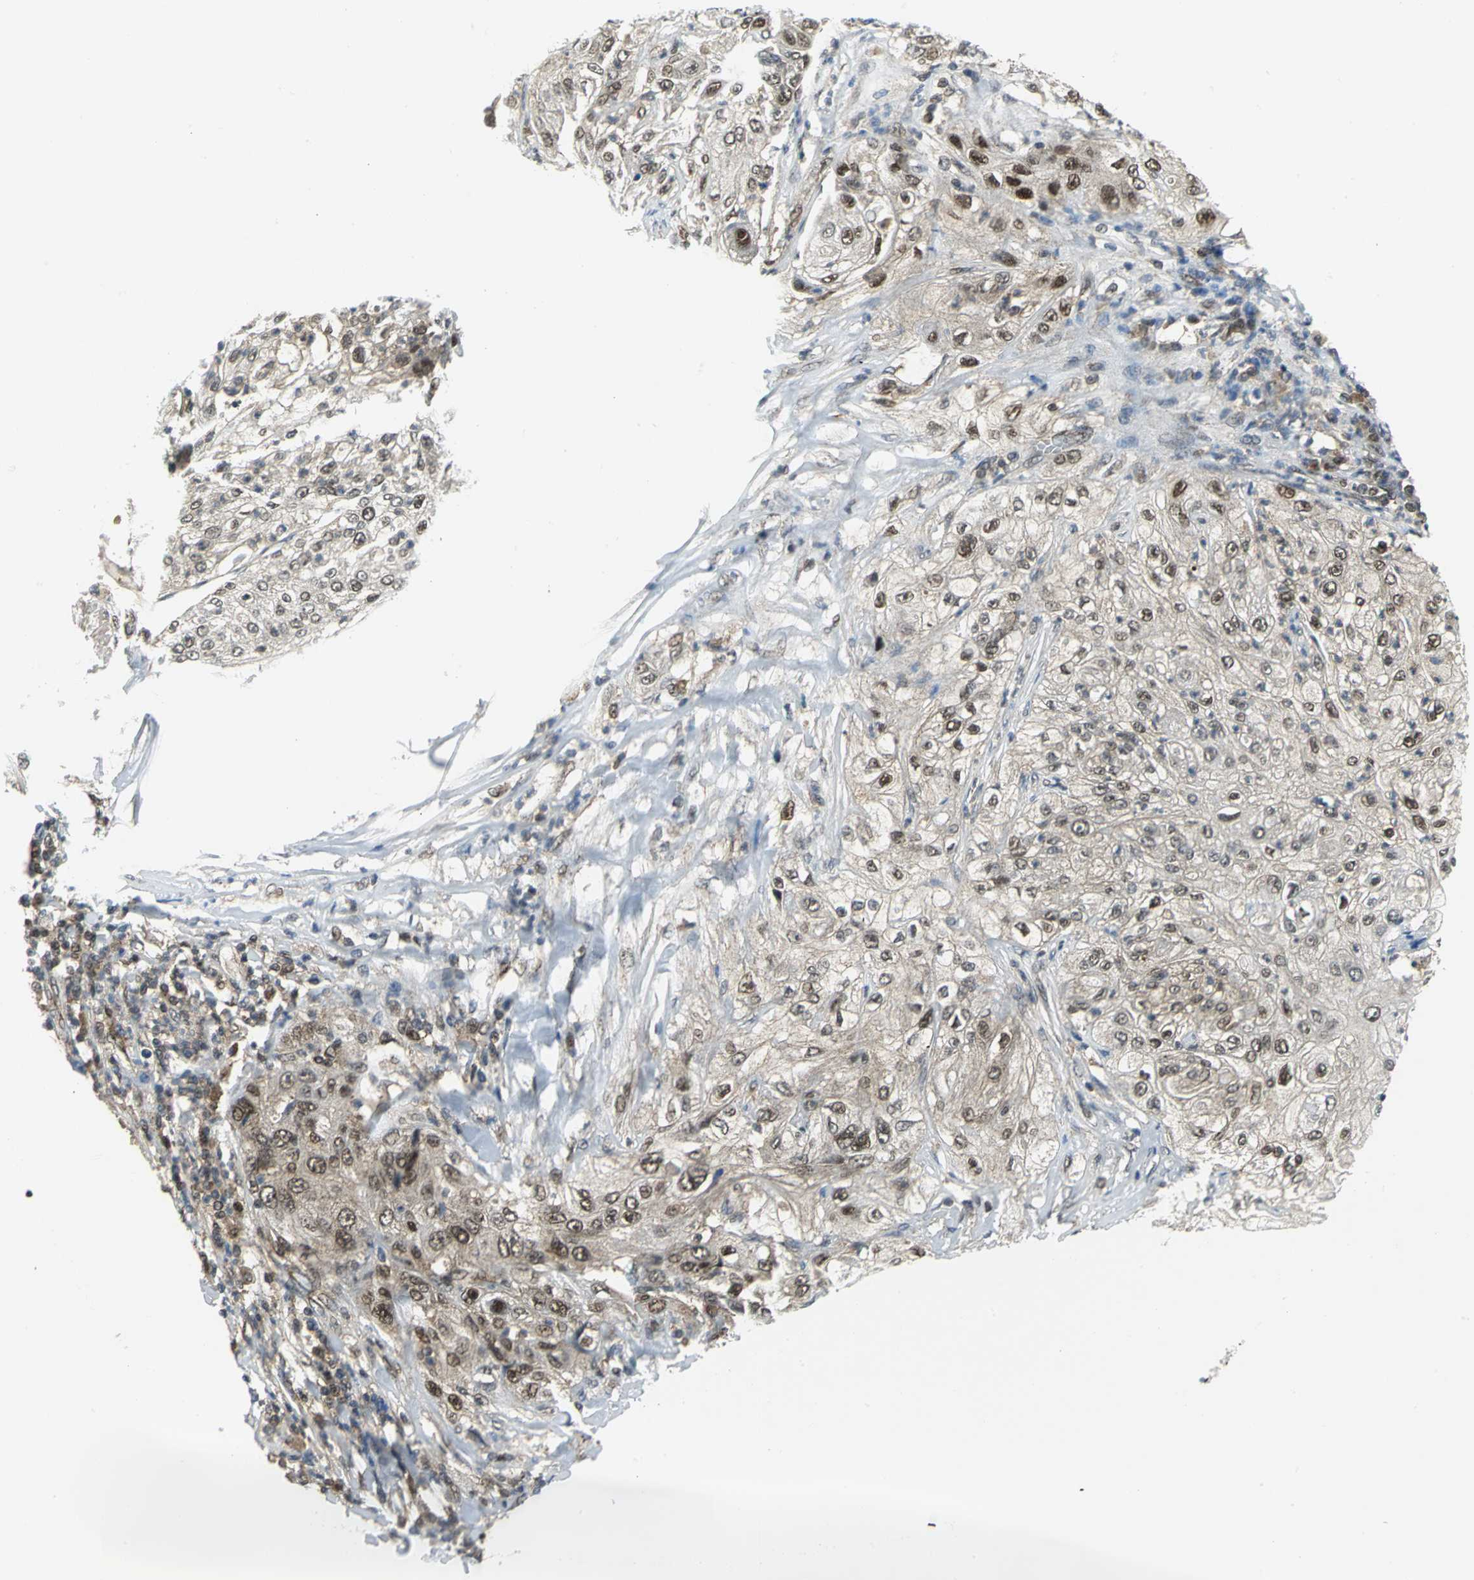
{"staining": {"intensity": "weak", "quantity": "25%-75%", "location": "nuclear"}, "tissue": "lung cancer", "cell_type": "Tumor cells", "image_type": "cancer", "snomed": [{"axis": "morphology", "description": "Inflammation, NOS"}, {"axis": "morphology", "description": "Squamous cell carcinoma, NOS"}, {"axis": "topography", "description": "Lymph node"}, {"axis": "topography", "description": "Soft tissue"}, {"axis": "topography", "description": "Lung"}], "caption": "High-magnification brightfield microscopy of lung squamous cell carcinoma stained with DAB (3,3'-diaminobenzidine) (brown) and counterstained with hematoxylin (blue). tumor cells exhibit weak nuclear positivity is appreciated in approximately25%-75% of cells. Ihc stains the protein in brown and the nuclei are stained blue.", "gene": "PSMA4", "patient": {"sex": "male", "age": 66}}